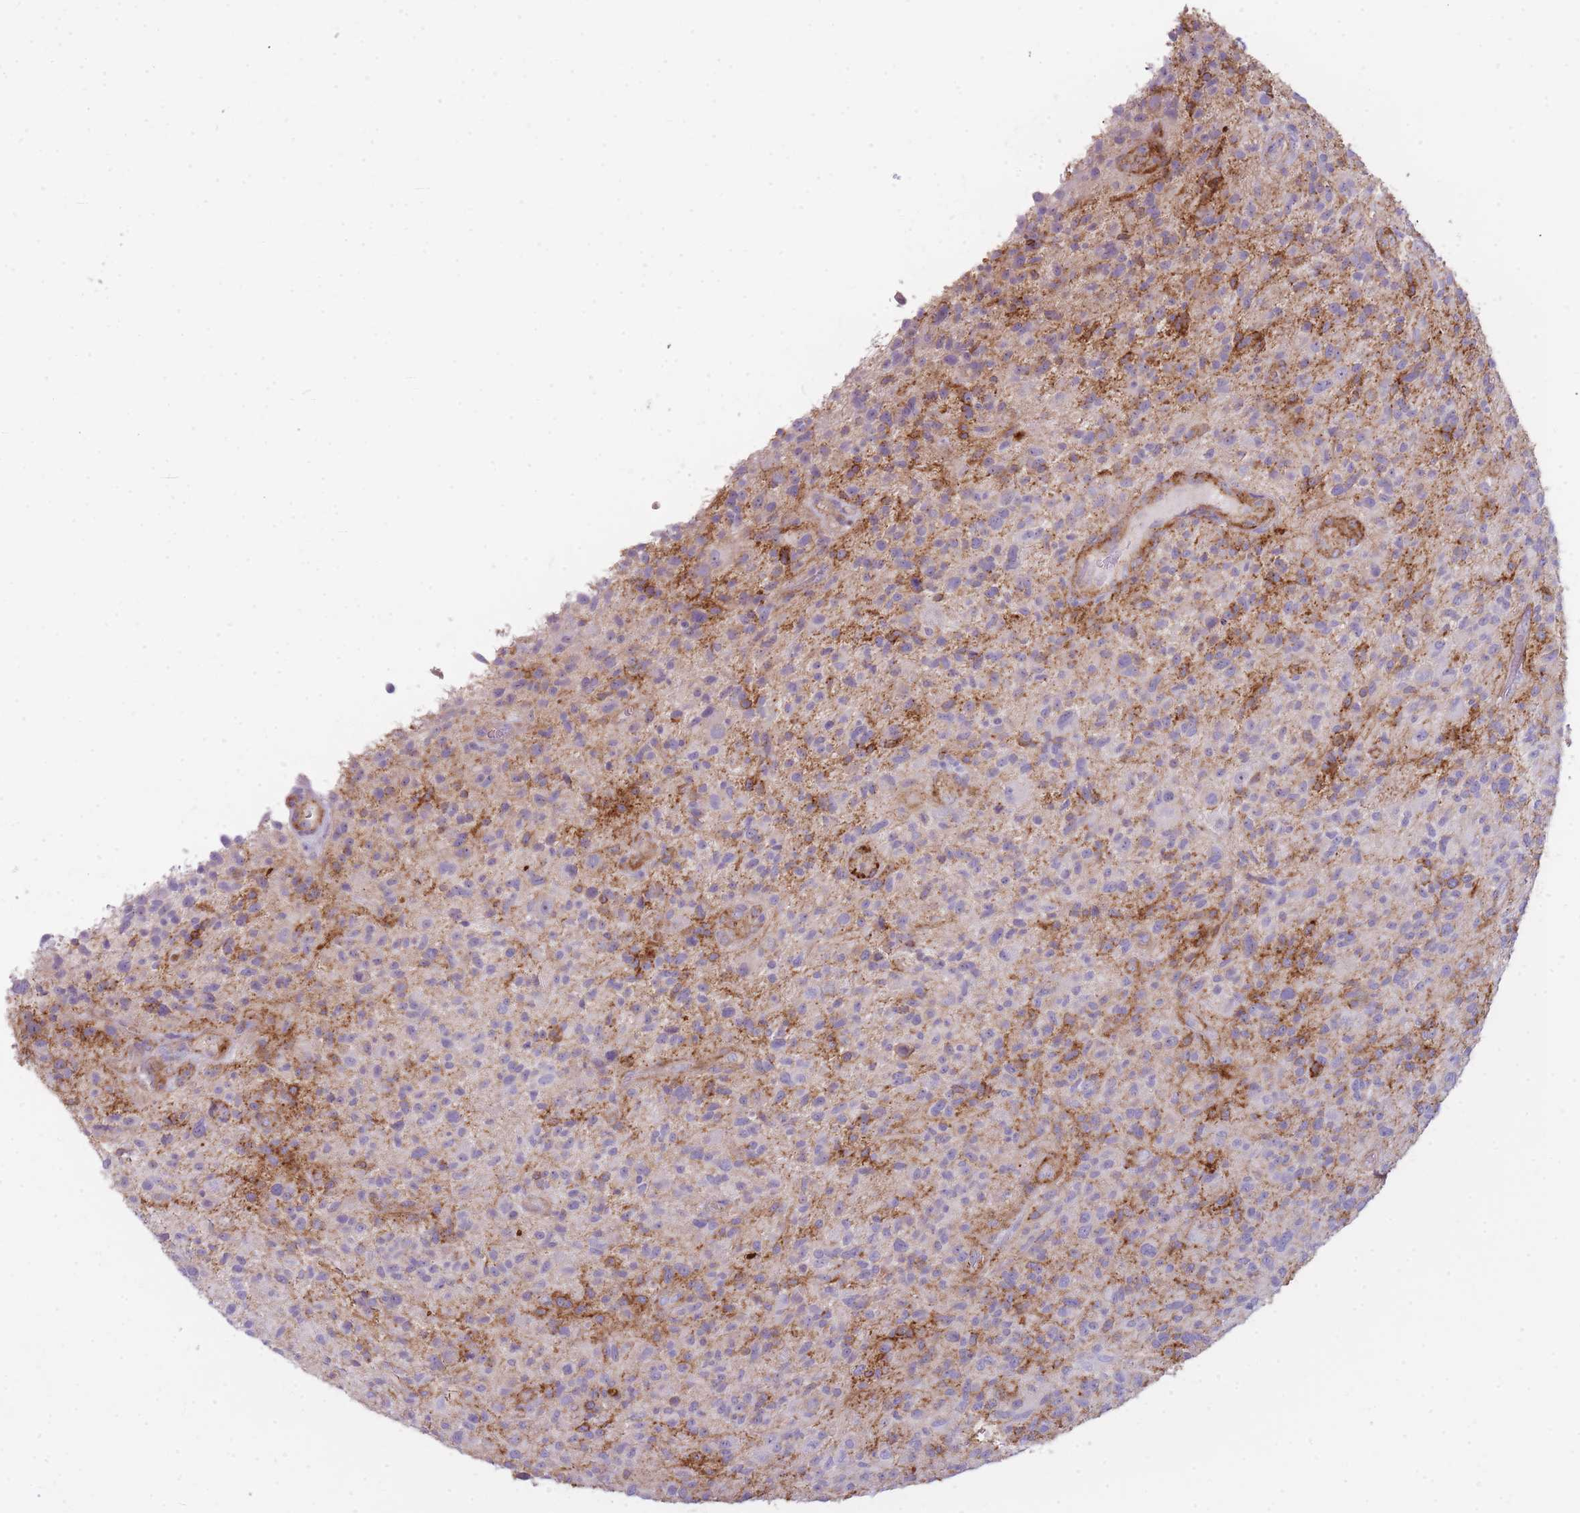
{"staining": {"intensity": "negative", "quantity": "none", "location": "none"}, "tissue": "glioma", "cell_type": "Tumor cells", "image_type": "cancer", "snomed": [{"axis": "morphology", "description": "Glioma, malignant, High grade"}, {"axis": "topography", "description": "Brain"}], "caption": "The IHC micrograph has no significant staining in tumor cells of glioma tissue. (DAB IHC visualized using brightfield microscopy, high magnification).", "gene": "UTP14A", "patient": {"sex": "male", "age": 47}}